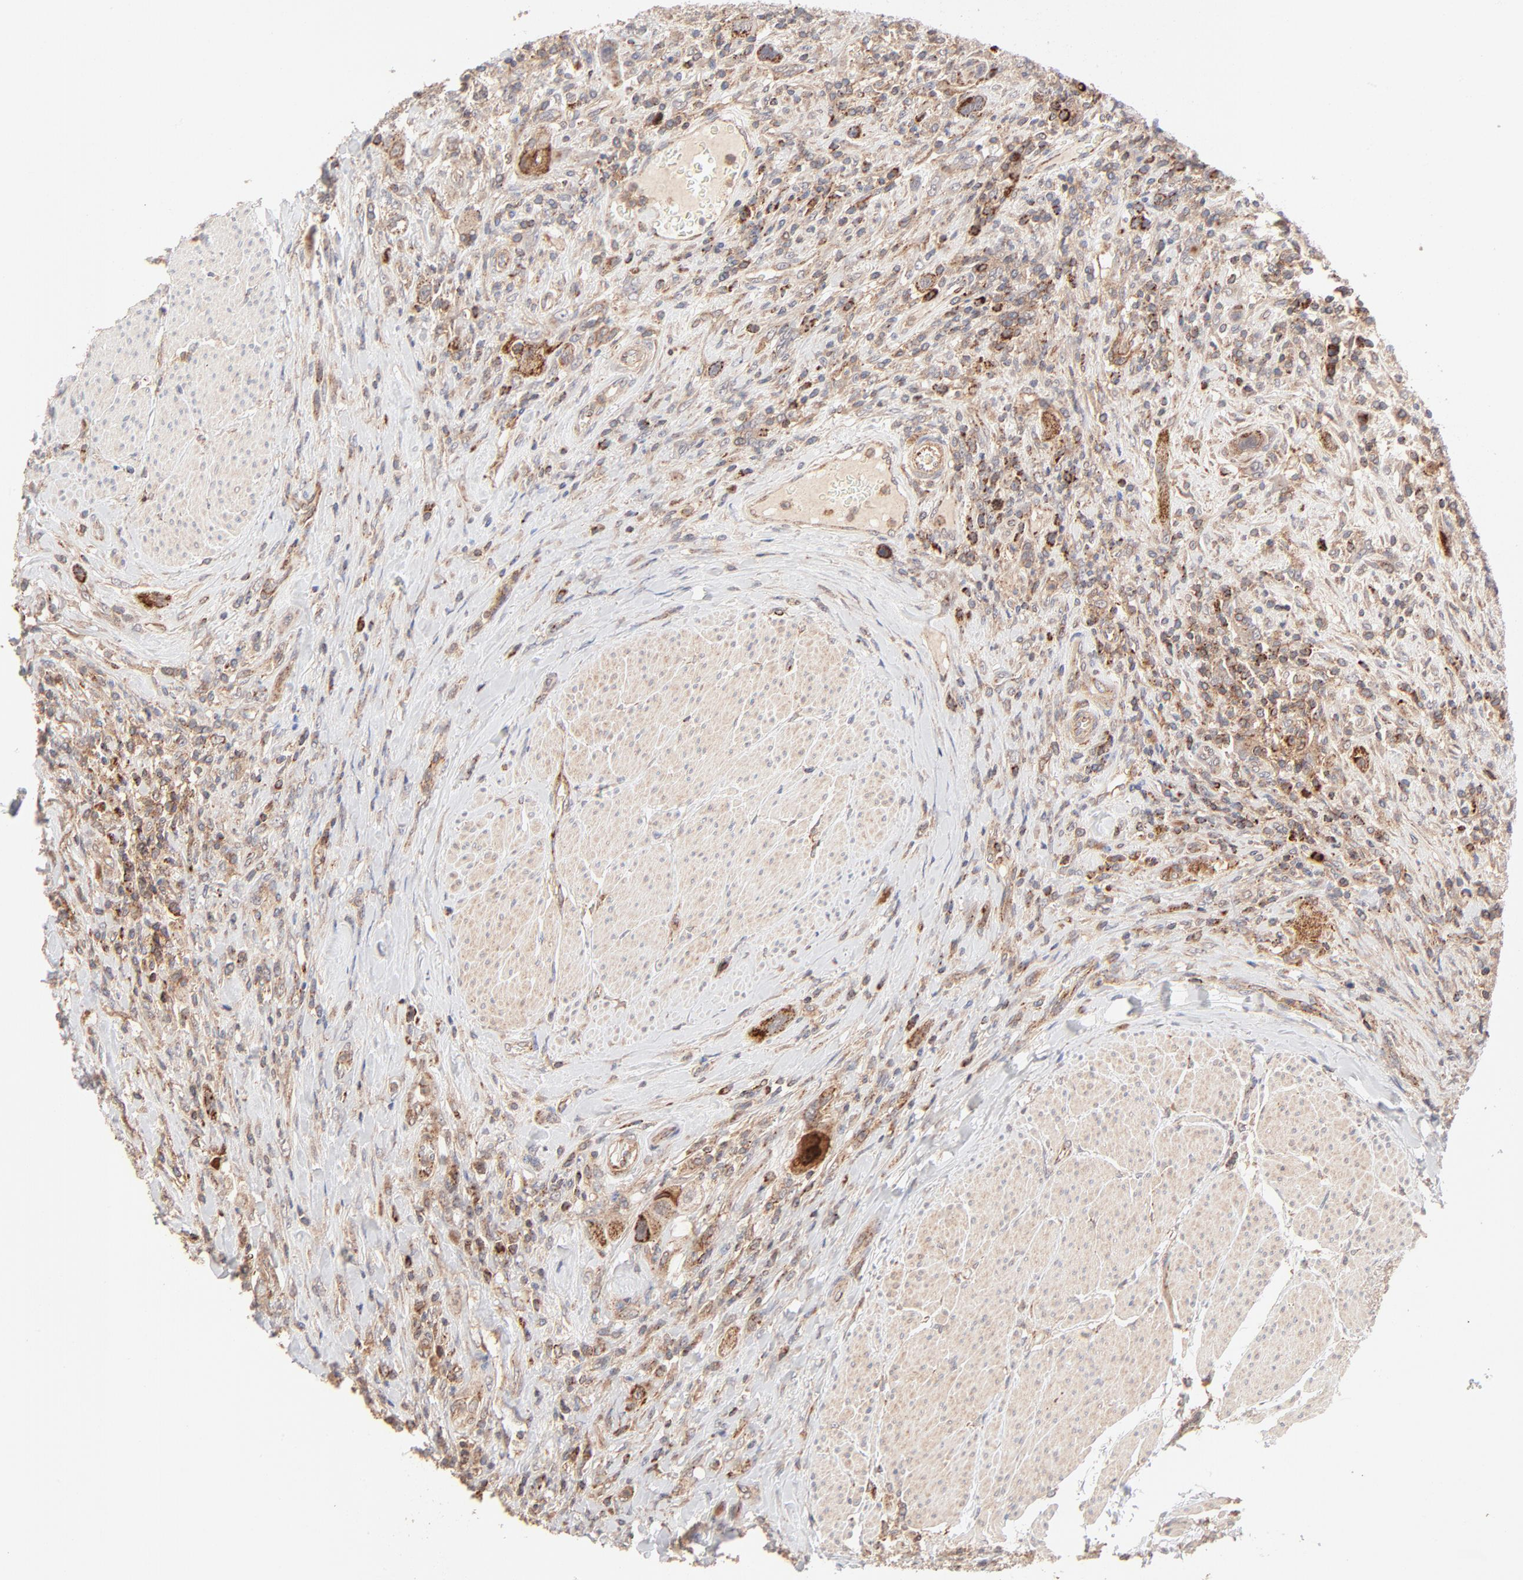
{"staining": {"intensity": "strong", "quantity": ">75%", "location": "cytoplasmic/membranous"}, "tissue": "urothelial cancer", "cell_type": "Tumor cells", "image_type": "cancer", "snomed": [{"axis": "morphology", "description": "Urothelial carcinoma, High grade"}, {"axis": "topography", "description": "Urinary bladder"}], "caption": "Urothelial carcinoma (high-grade) tissue shows strong cytoplasmic/membranous staining in about >75% of tumor cells", "gene": "CSPG4", "patient": {"sex": "male", "age": 50}}